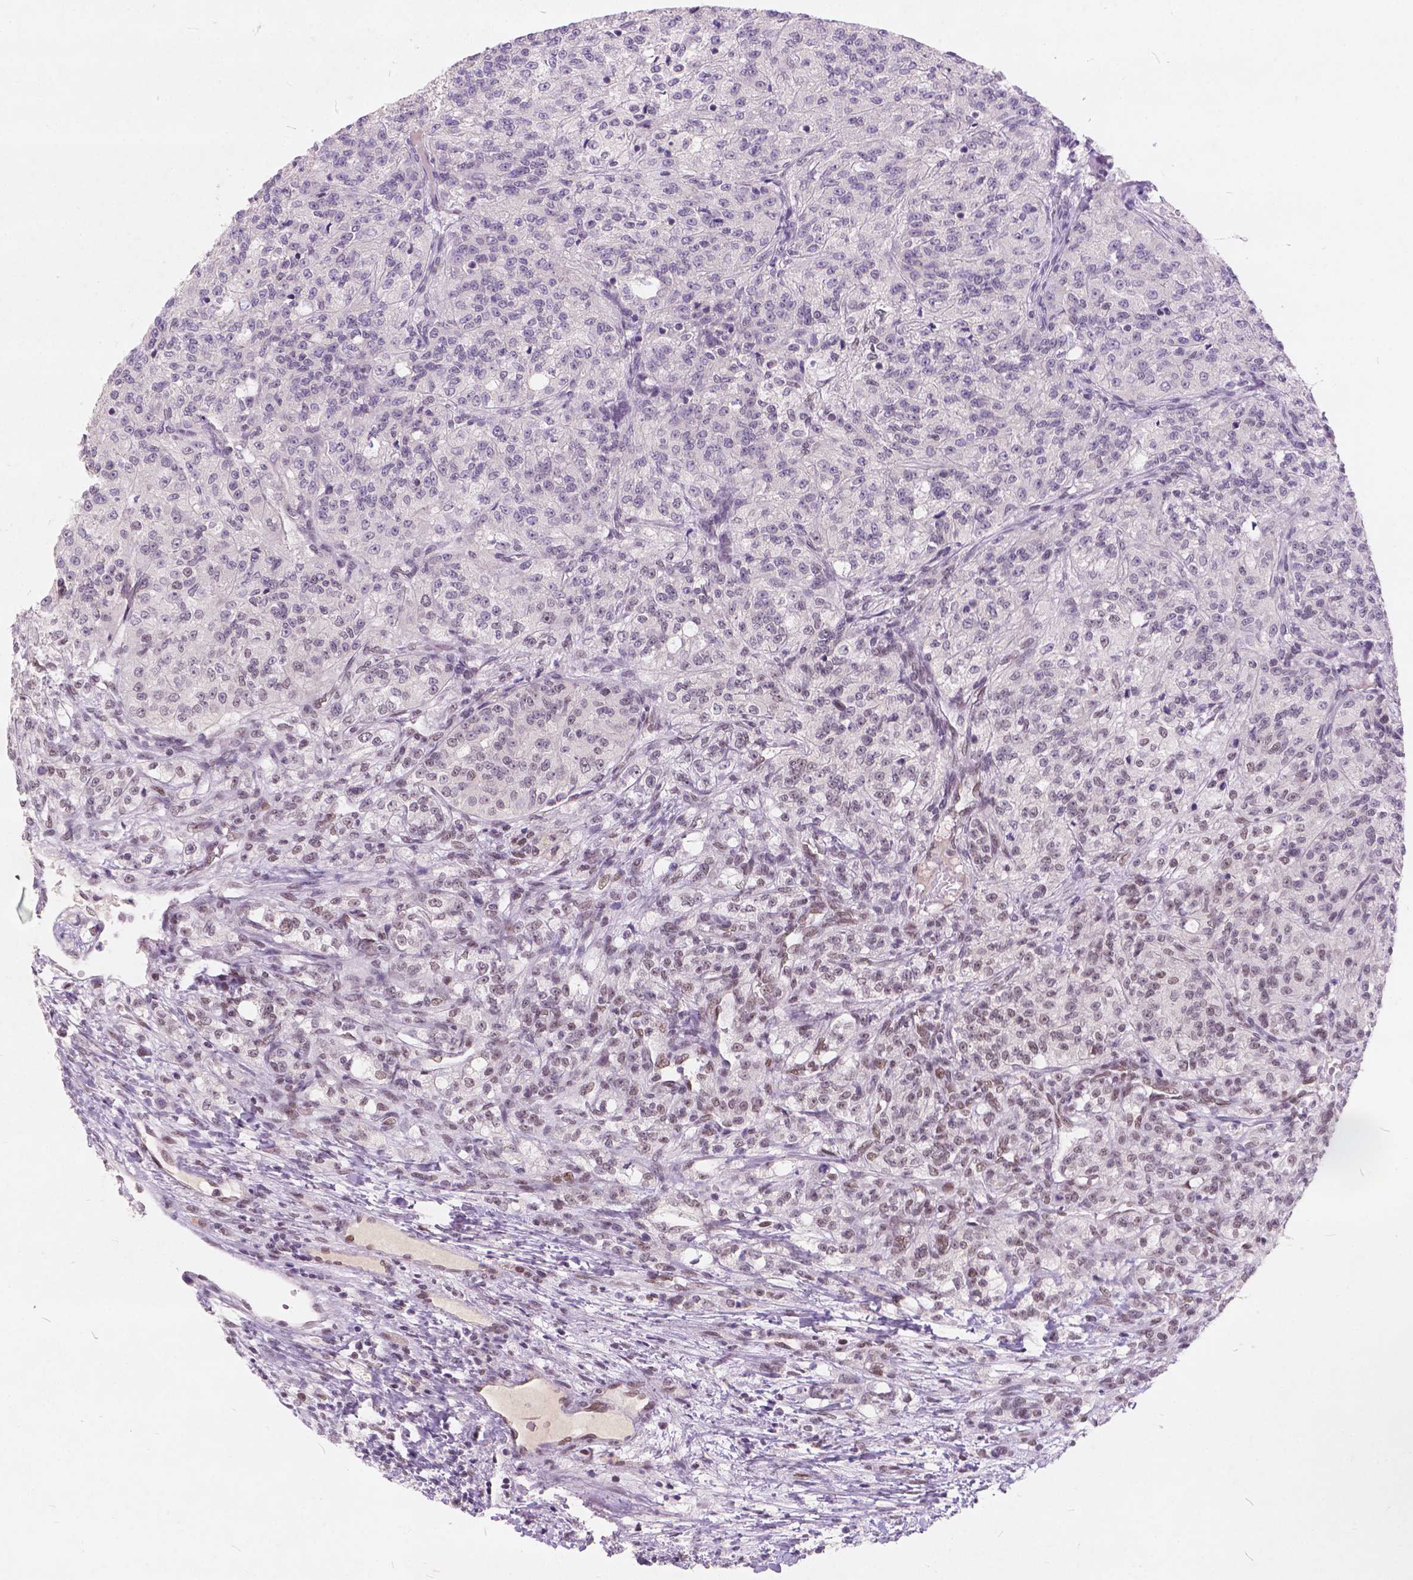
{"staining": {"intensity": "weak", "quantity": "25%-75%", "location": "nuclear"}, "tissue": "renal cancer", "cell_type": "Tumor cells", "image_type": "cancer", "snomed": [{"axis": "morphology", "description": "Adenocarcinoma, NOS"}, {"axis": "topography", "description": "Kidney"}], "caption": "Adenocarcinoma (renal) tissue reveals weak nuclear staining in approximately 25%-75% of tumor cells", "gene": "FAM53A", "patient": {"sex": "female", "age": 63}}